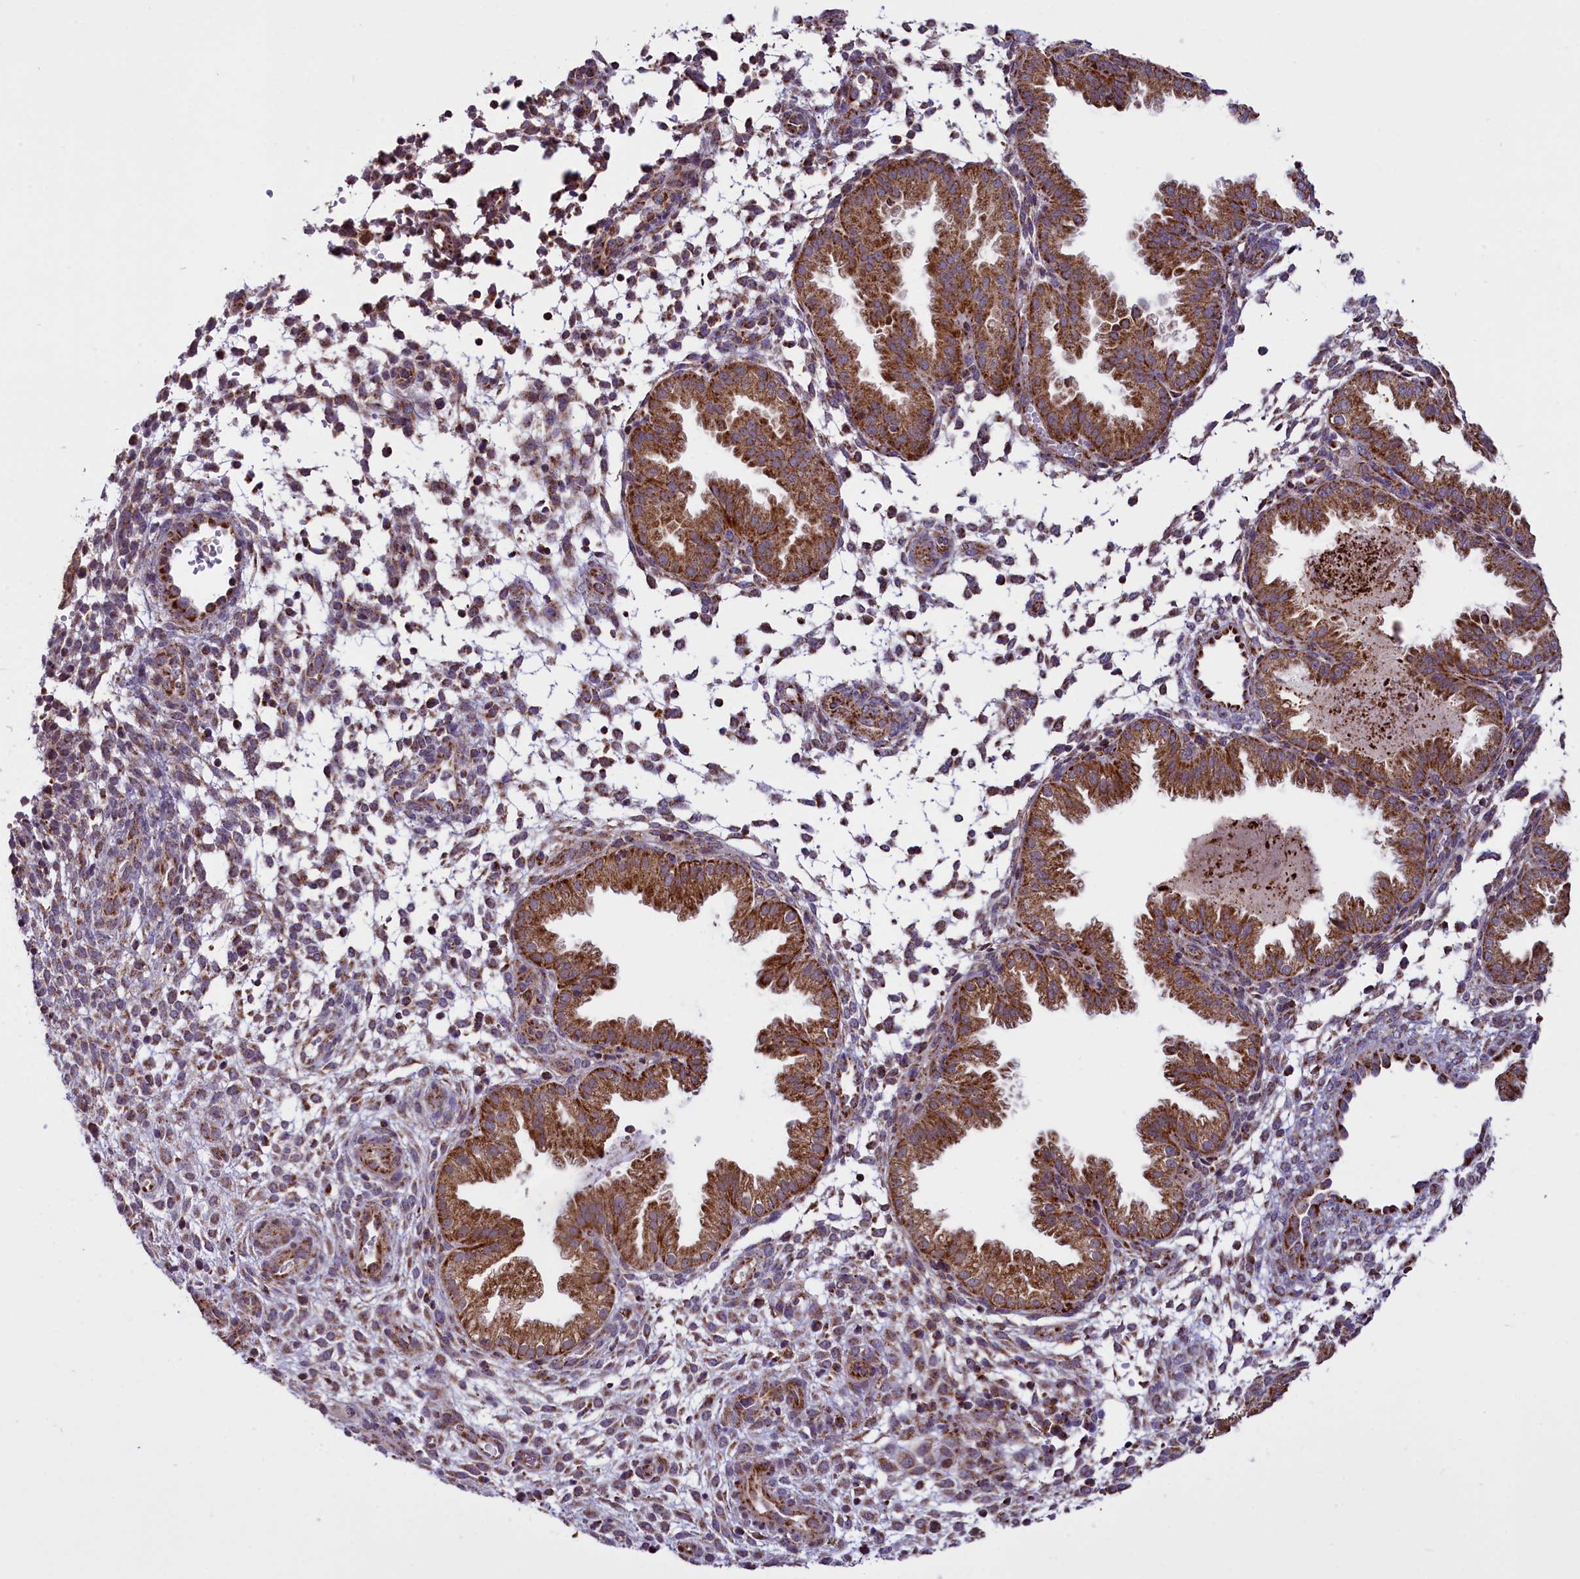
{"staining": {"intensity": "moderate", "quantity": "<25%", "location": "cytoplasmic/membranous"}, "tissue": "endometrium", "cell_type": "Cells in endometrial stroma", "image_type": "normal", "snomed": [{"axis": "morphology", "description": "Normal tissue, NOS"}, {"axis": "topography", "description": "Endometrium"}], "caption": "Protein expression analysis of unremarkable endometrium displays moderate cytoplasmic/membranous staining in about <25% of cells in endometrial stroma. (Stains: DAB (3,3'-diaminobenzidine) in brown, nuclei in blue, Microscopy: brightfield microscopy at high magnification).", "gene": "GLRX5", "patient": {"sex": "female", "age": 33}}